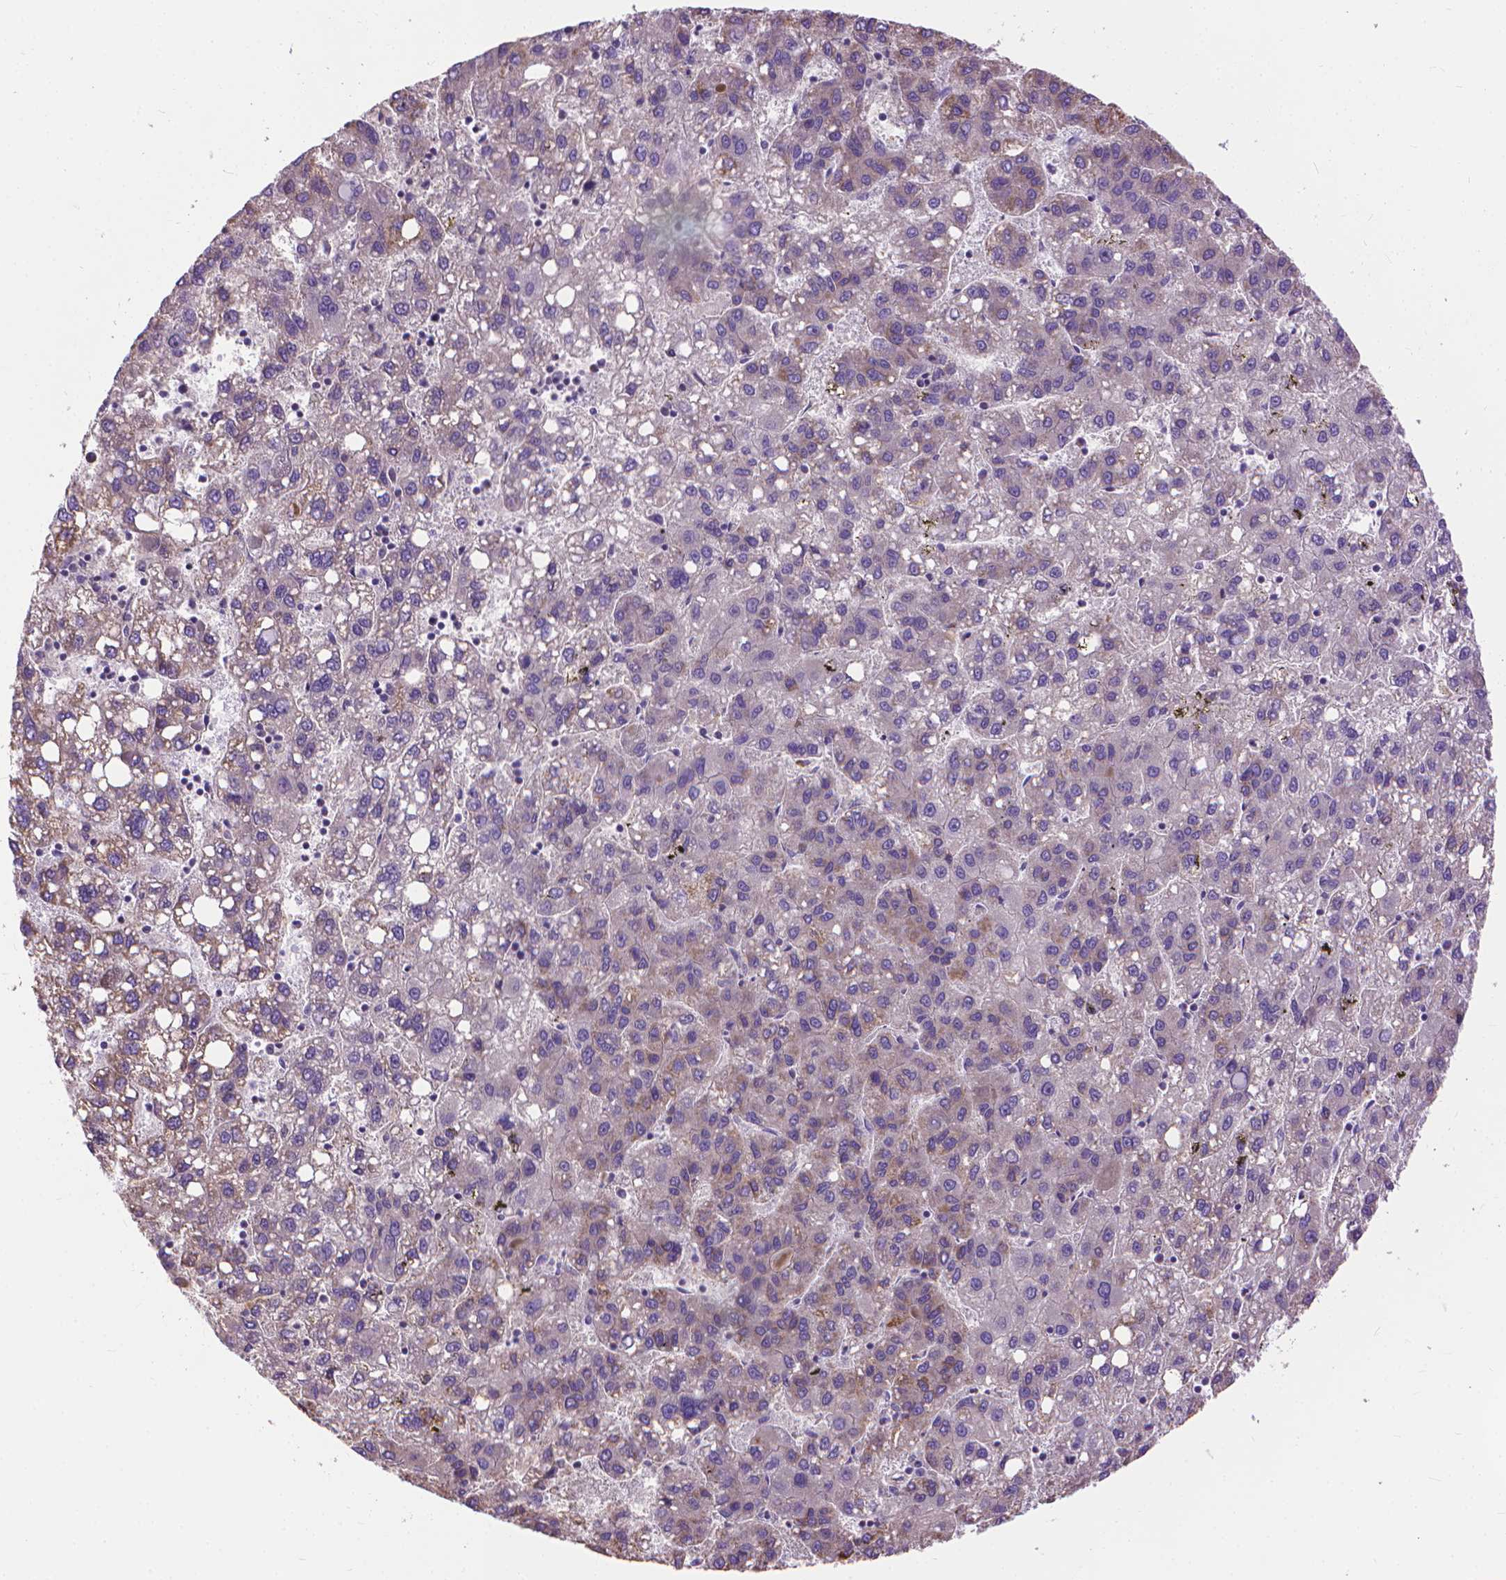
{"staining": {"intensity": "weak", "quantity": "25%-75%", "location": "cytoplasmic/membranous"}, "tissue": "liver cancer", "cell_type": "Tumor cells", "image_type": "cancer", "snomed": [{"axis": "morphology", "description": "Carcinoma, Hepatocellular, NOS"}, {"axis": "topography", "description": "Liver"}], "caption": "Protein expression analysis of human hepatocellular carcinoma (liver) reveals weak cytoplasmic/membranous expression in approximately 25%-75% of tumor cells. The staining was performed using DAB to visualize the protein expression in brown, while the nuclei were stained in blue with hematoxylin (Magnification: 20x).", "gene": "SYN1", "patient": {"sex": "female", "age": 82}}